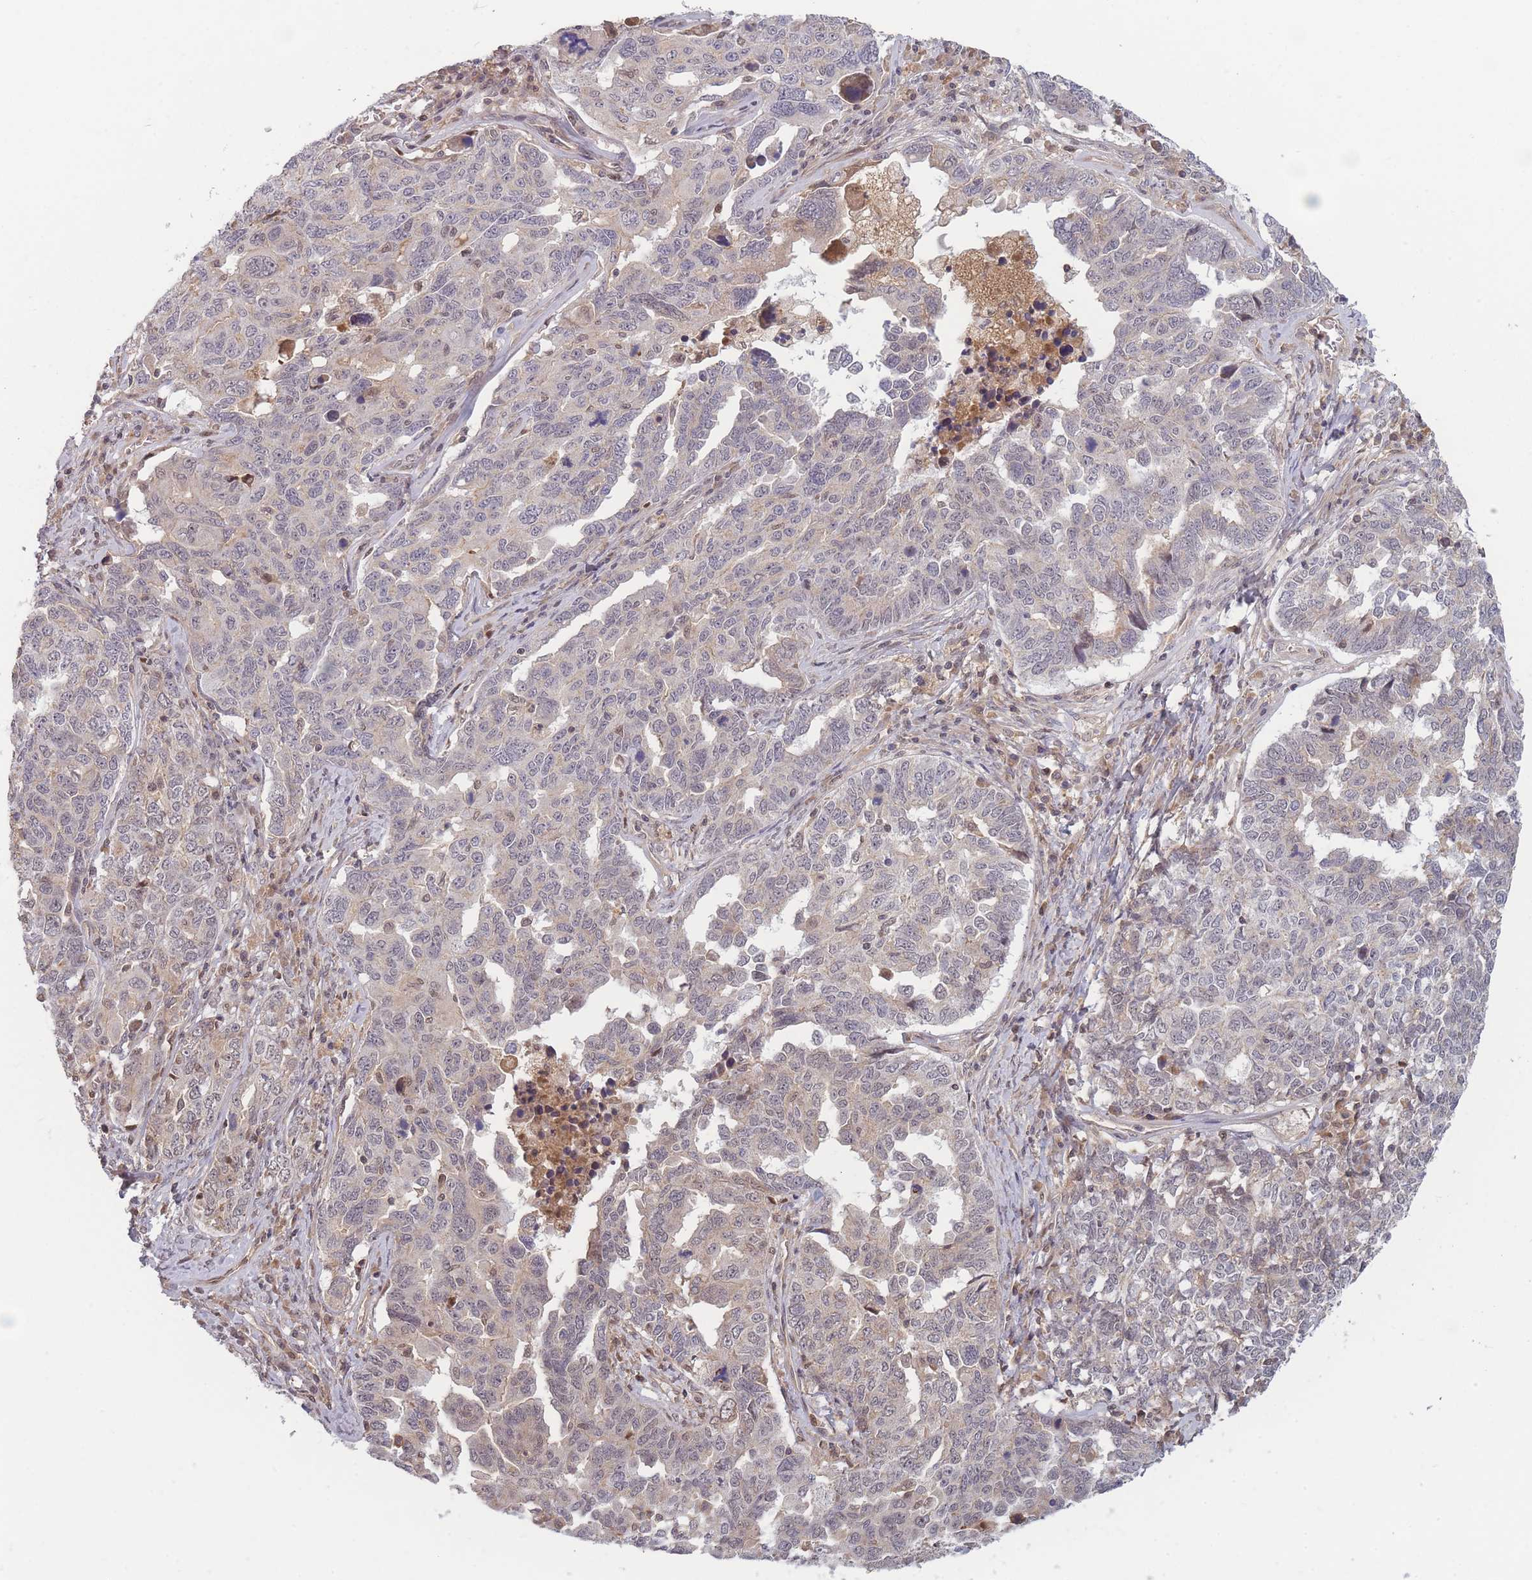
{"staining": {"intensity": "weak", "quantity": "<25%", "location": "cytoplasmic/membranous"}, "tissue": "ovarian cancer", "cell_type": "Tumor cells", "image_type": "cancer", "snomed": [{"axis": "morphology", "description": "Carcinoma, endometroid"}, {"axis": "topography", "description": "Ovary"}], "caption": "An image of human endometroid carcinoma (ovarian) is negative for staining in tumor cells.", "gene": "FAM153A", "patient": {"sex": "female", "age": 62}}